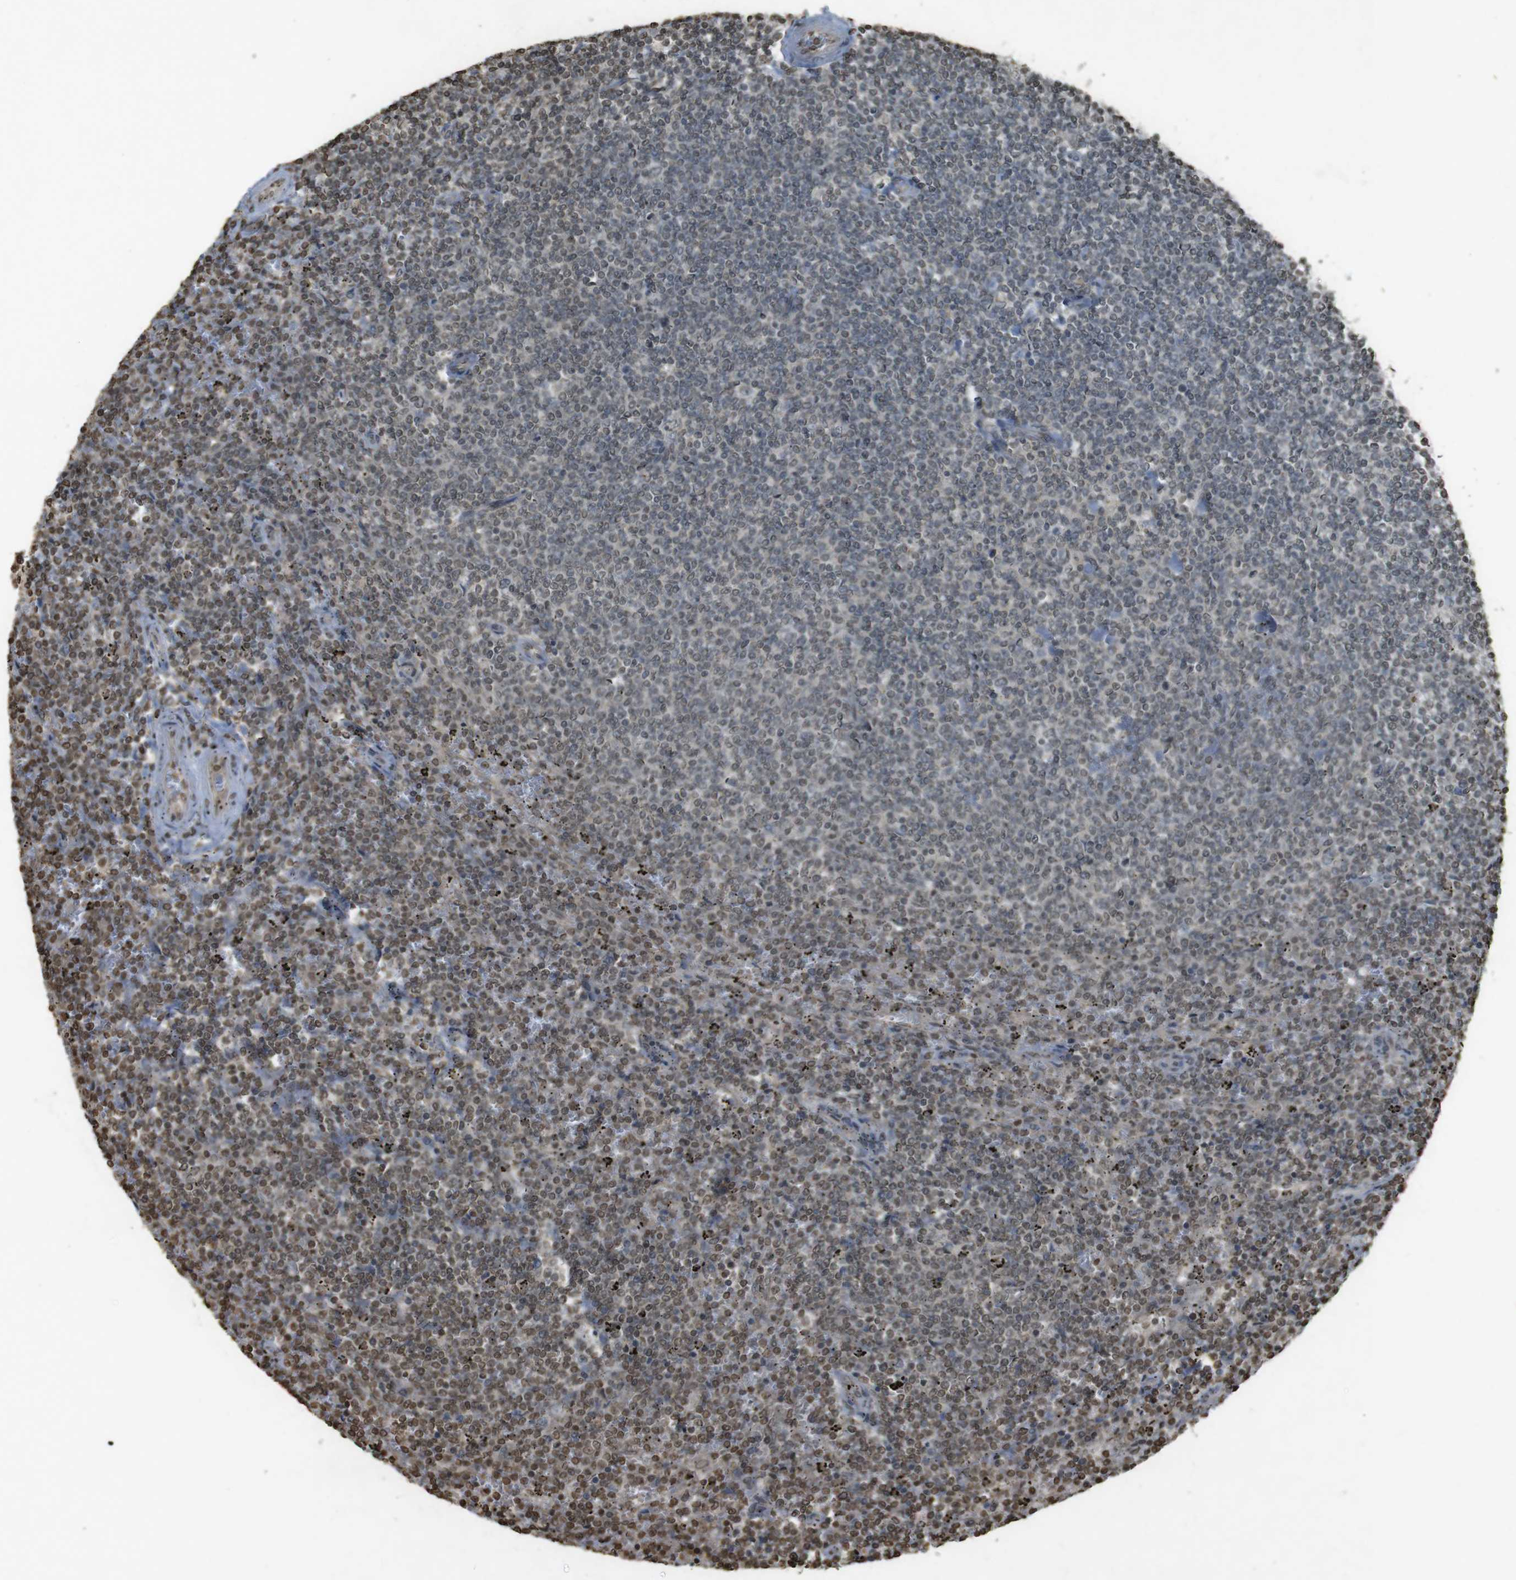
{"staining": {"intensity": "moderate", "quantity": ">75%", "location": "nuclear"}, "tissue": "lymphoma", "cell_type": "Tumor cells", "image_type": "cancer", "snomed": [{"axis": "morphology", "description": "Malignant lymphoma, non-Hodgkin's type, Low grade"}, {"axis": "topography", "description": "Spleen"}], "caption": "This histopathology image demonstrates immunohistochemistry staining of human lymphoma, with medium moderate nuclear expression in about >75% of tumor cells.", "gene": "ORC4", "patient": {"sex": "female", "age": 50}}